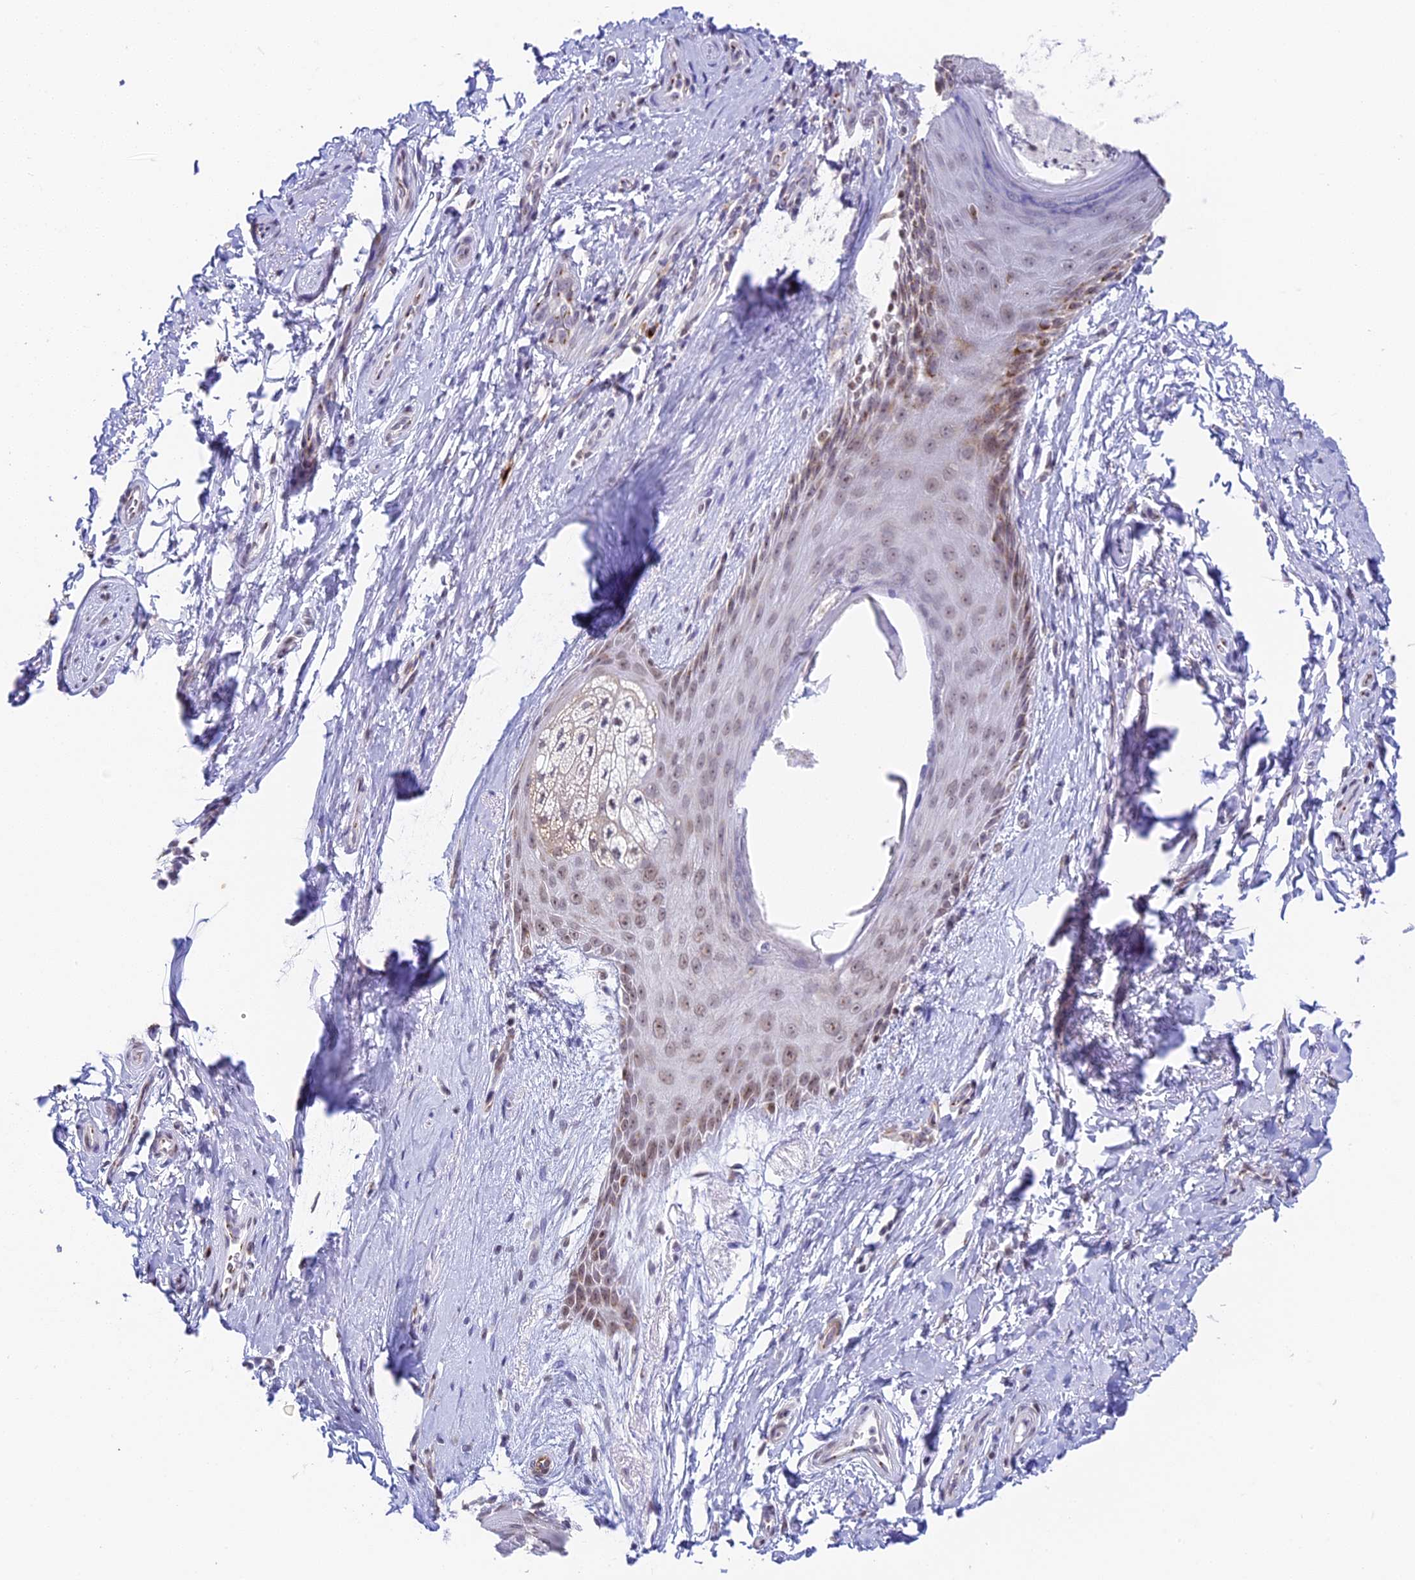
{"staining": {"intensity": "weak", "quantity": "25%-75%", "location": "nuclear"}, "tissue": "skin", "cell_type": "Epidermal cells", "image_type": "normal", "snomed": [{"axis": "morphology", "description": "Normal tissue, NOS"}, {"axis": "topography", "description": "Anal"}], "caption": "A brown stain highlights weak nuclear staining of a protein in epidermal cells of normal human skin.", "gene": "HEATR5B", "patient": {"sex": "male", "age": 44}}